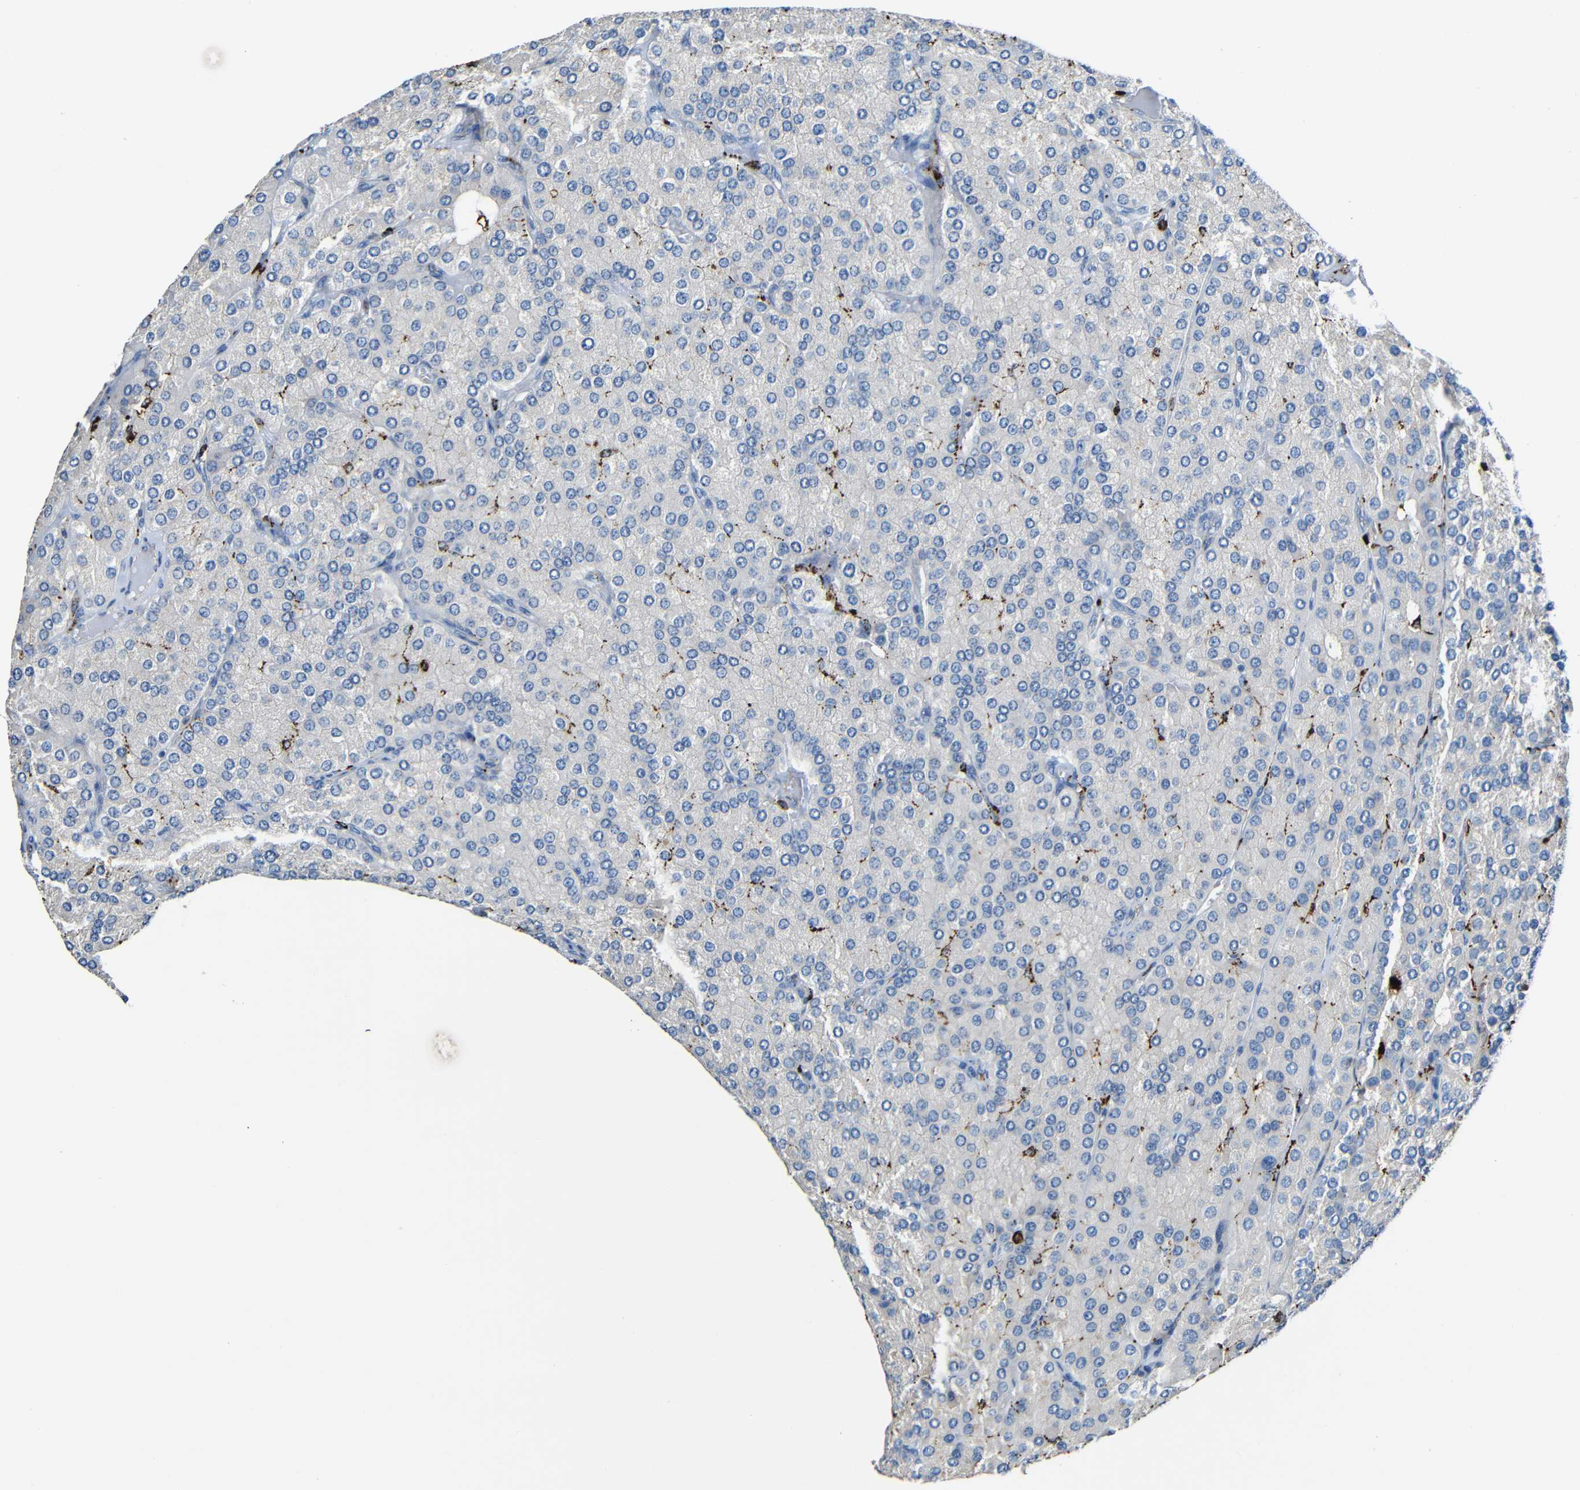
{"staining": {"intensity": "weak", "quantity": "<25%", "location": "cytoplasmic/membranous"}, "tissue": "parathyroid gland", "cell_type": "Glandular cells", "image_type": "normal", "snomed": [{"axis": "morphology", "description": "Normal tissue, NOS"}, {"axis": "morphology", "description": "Adenoma, NOS"}, {"axis": "topography", "description": "Parathyroid gland"}], "caption": "The image exhibits no significant expression in glandular cells of parathyroid gland. The staining was performed using DAB to visualize the protein expression in brown, while the nuclei were stained in blue with hematoxylin (Magnification: 20x).", "gene": "HLA", "patient": {"sex": "female", "age": 86}}